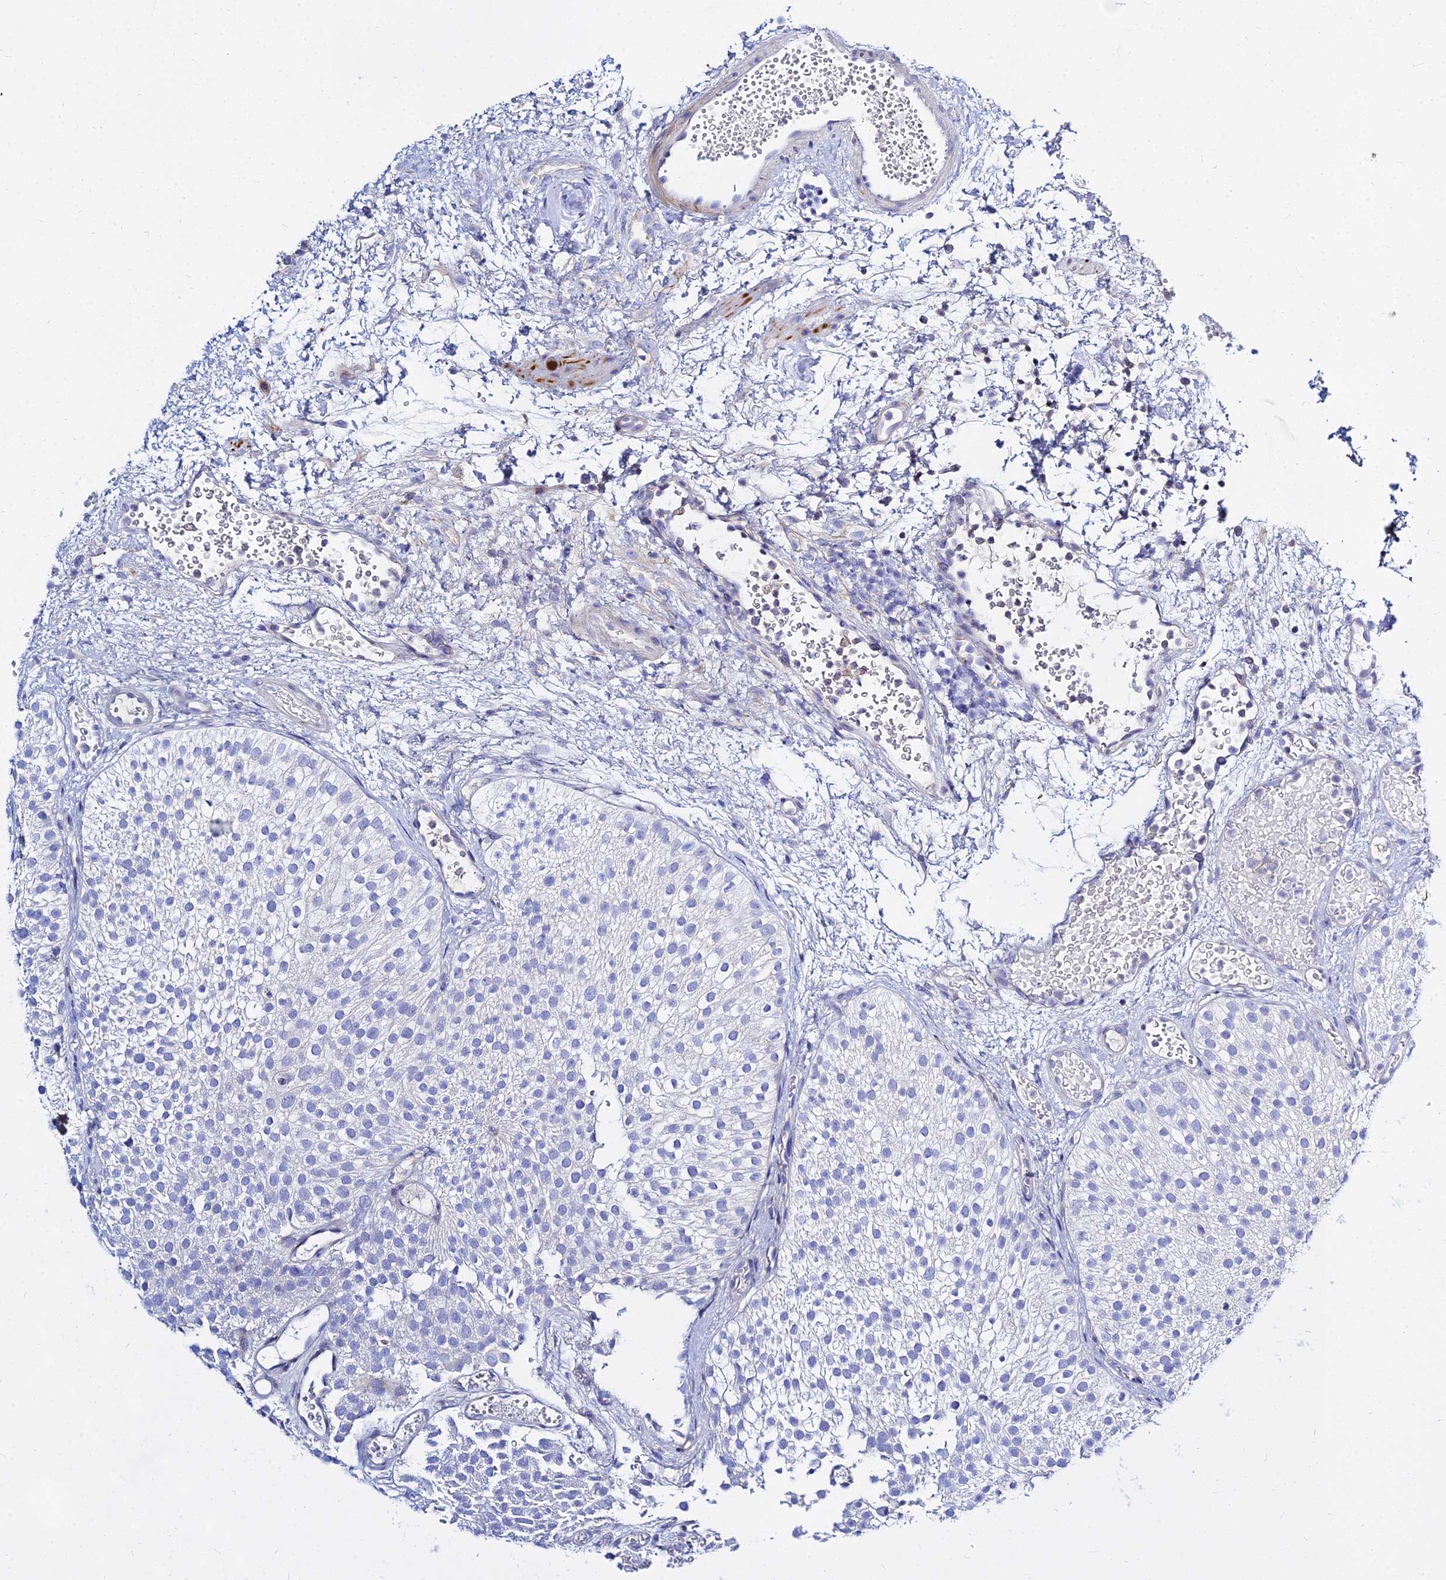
{"staining": {"intensity": "negative", "quantity": "none", "location": "none"}, "tissue": "urothelial cancer", "cell_type": "Tumor cells", "image_type": "cancer", "snomed": [{"axis": "morphology", "description": "Urothelial carcinoma, Low grade"}, {"axis": "topography", "description": "Urinary bladder"}], "caption": "Photomicrograph shows no significant protein staining in tumor cells of urothelial carcinoma (low-grade).", "gene": "ZNF552", "patient": {"sex": "male", "age": 78}}